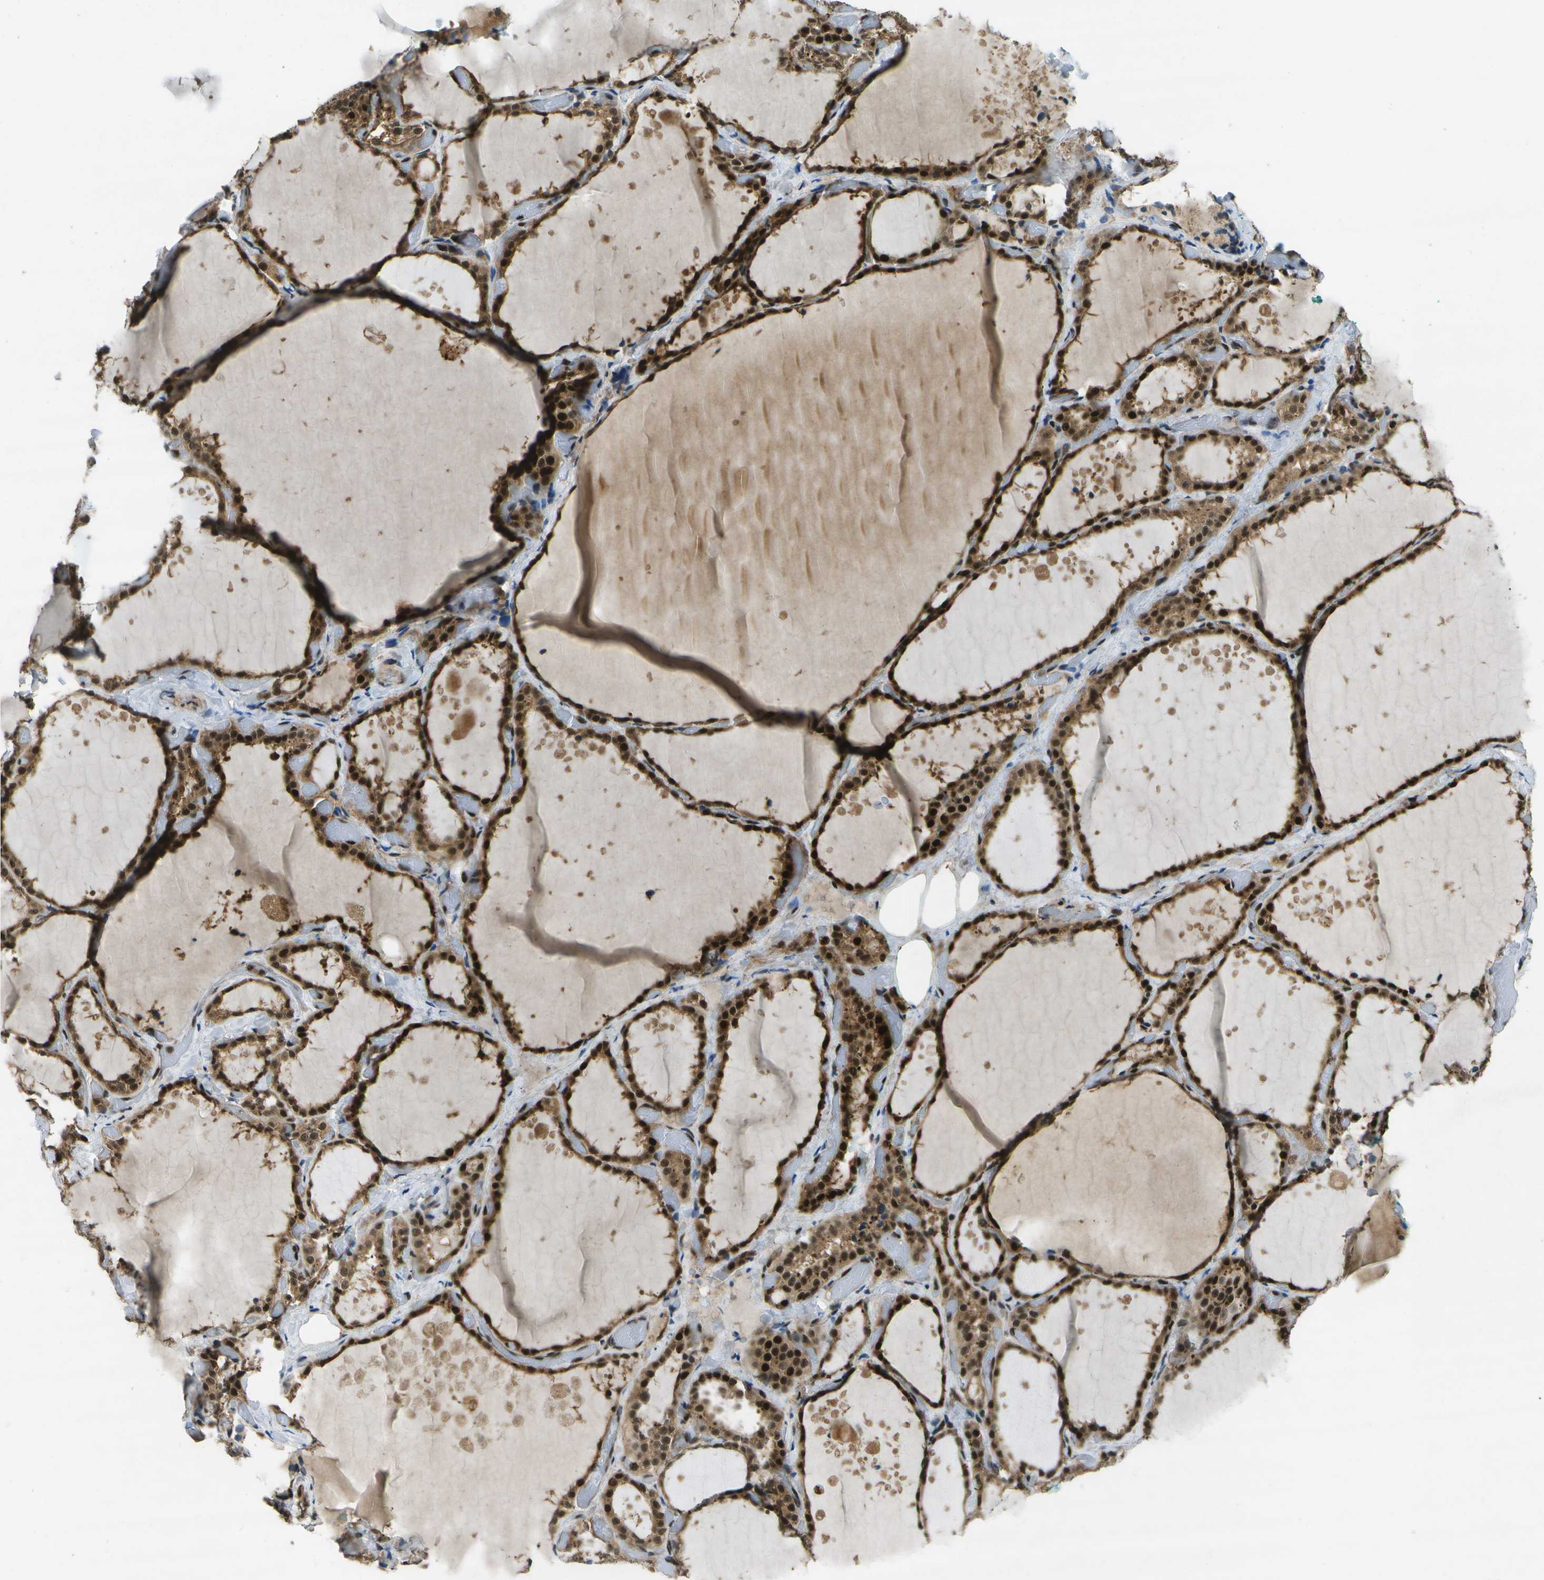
{"staining": {"intensity": "strong", "quantity": ">75%", "location": "cytoplasmic/membranous,nuclear"}, "tissue": "thyroid gland", "cell_type": "Glandular cells", "image_type": "normal", "snomed": [{"axis": "morphology", "description": "Normal tissue, NOS"}, {"axis": "topography", "description": "Thyroid gland"}], "caption": "Strong cytoplasmic/membranous,nuclear expression for a protein is present in approximately >75% of glandular cells of normal thyroid gland using immunohistochemistry (IHC).", "gene": "GANC", "patient": {"sex": "female", "age": 44}}